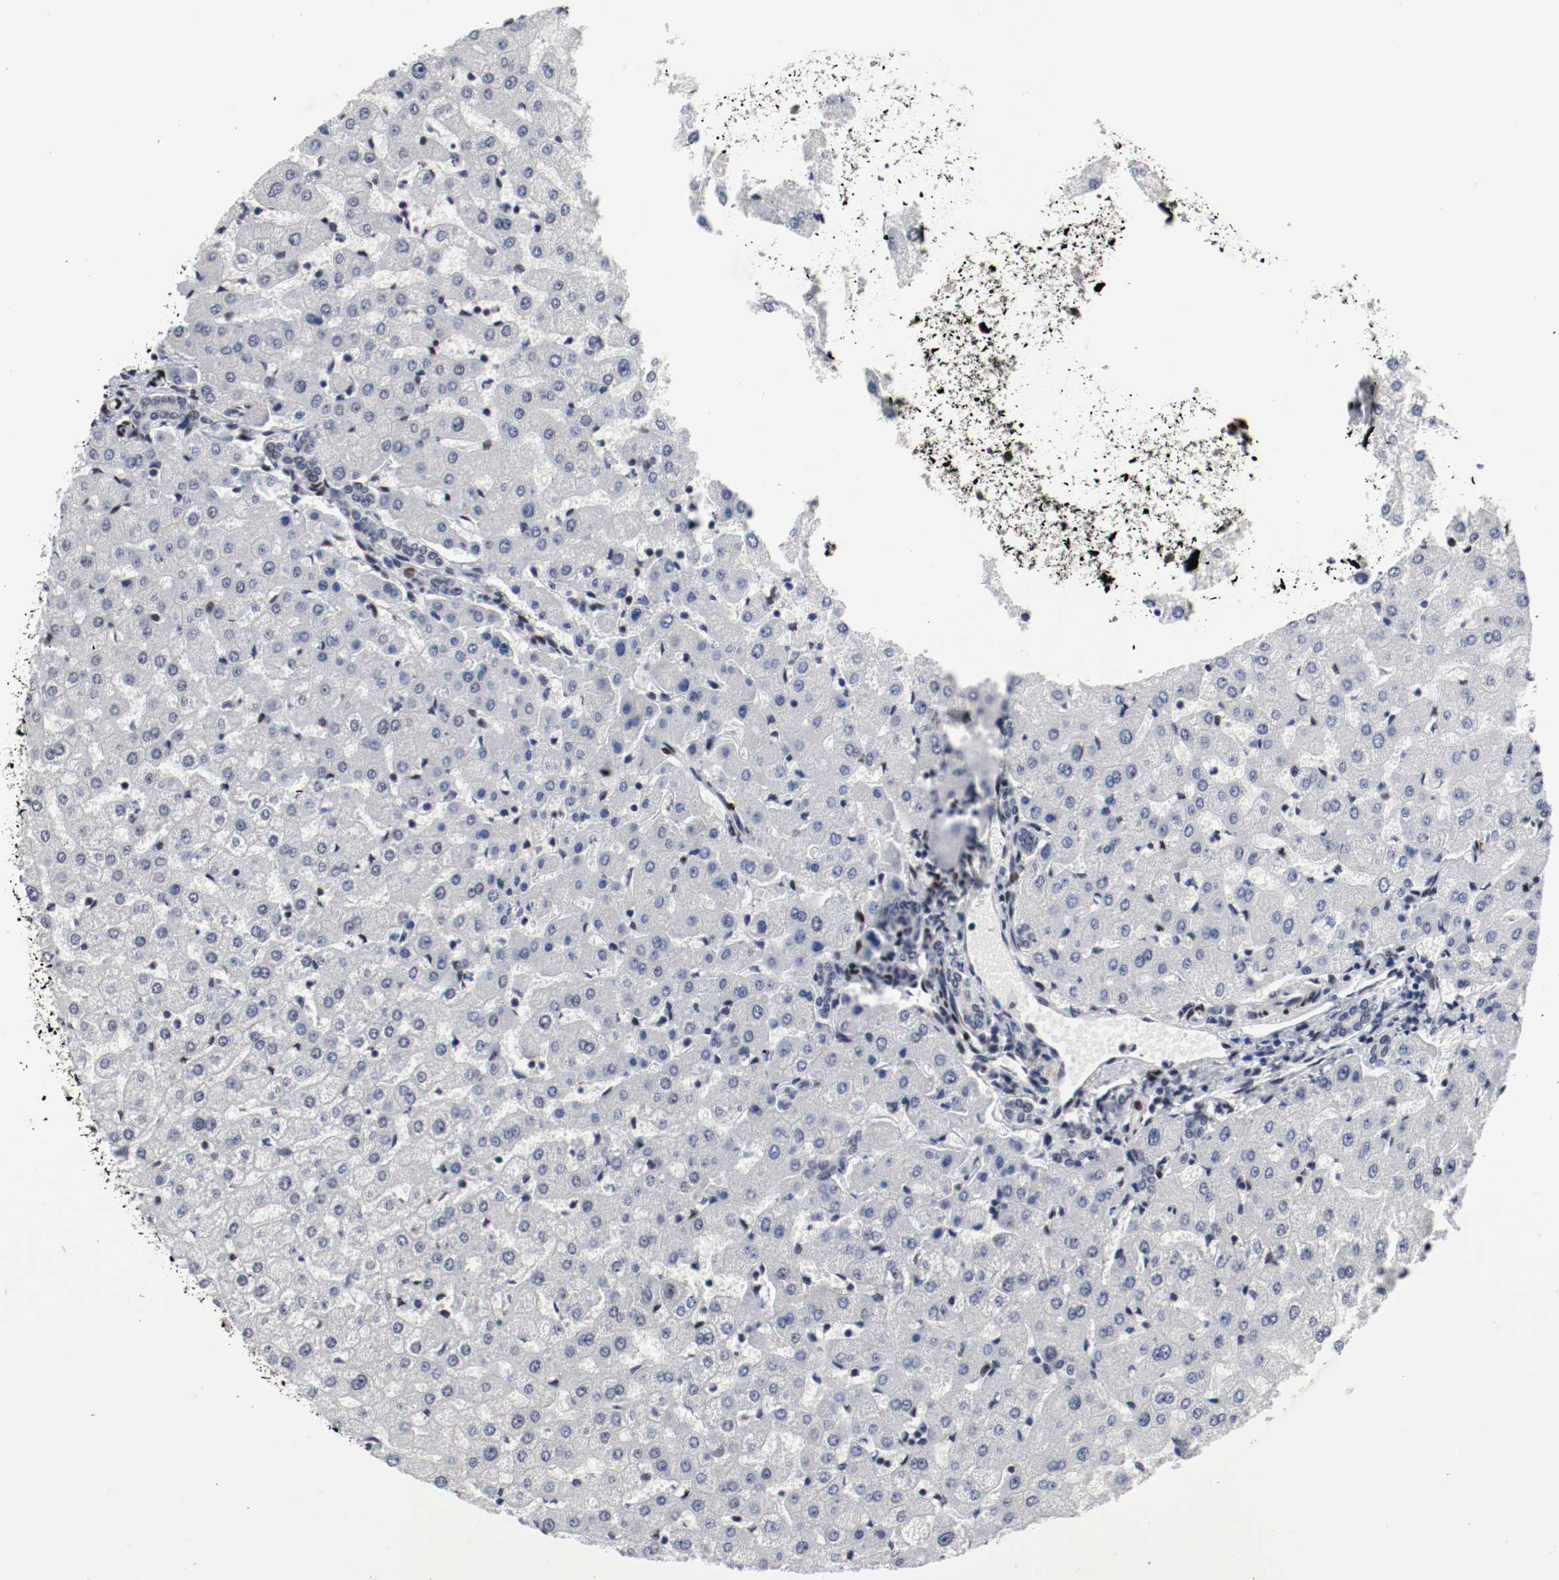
{"staining": {"intensity": "negative", "quantity": "none", "location": "none"}, "tissue": "liver", "cell_type": "Cholangiocytes", "image_type": "normal", "snomed": [{"axis": "morphology", "description": "Normal tissue, NOS"}, {"axis": "morphology", "description": "Fibrosis, NOS"}, {"axis": "topography", "description": "Liver"}], "caption": "Photomicrograph shows no significant protein staining in cholangiocytes of normal liver.", "gene": "MEF2D", "patient": {"sex": "female", "age": 29}}